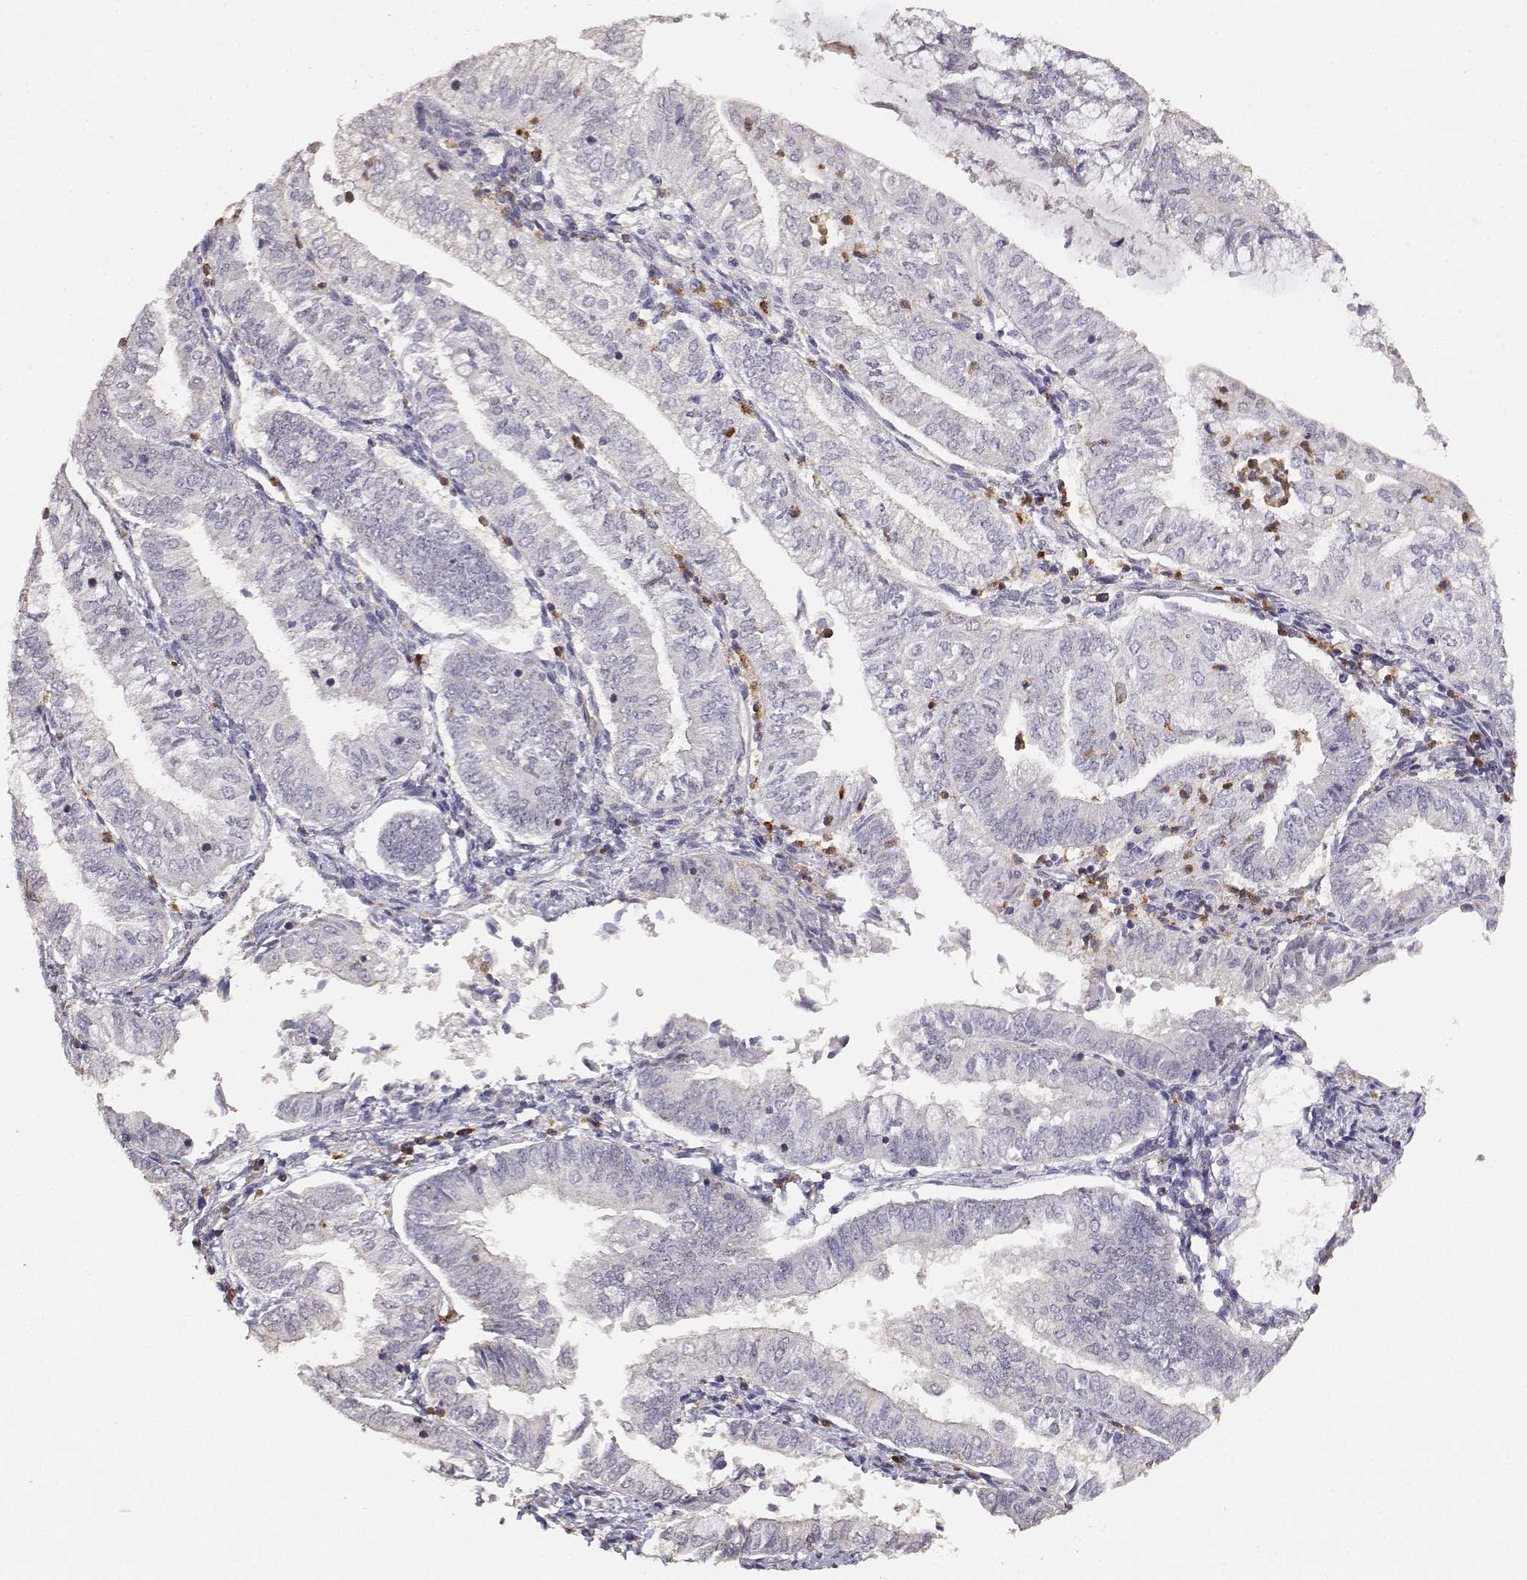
{"staining": {"intensity": "negative", "quantity": "none", "location": "none"}, "tissue": "endometrial cancer", "cell_type": "Tumor cells", "image_type": "cancer", "snomed": [{"axis": "morphology", "description": "Adenocarcinoma, NOS"}, {"axis": "topography", "description": "Endometrium"}], "caption": "Tumor cells are negative for protein expression in human endometrial adenocarcinoma.", "gene": "TNFRSF10C", "patient": {"sex": "female", "age": 55}}